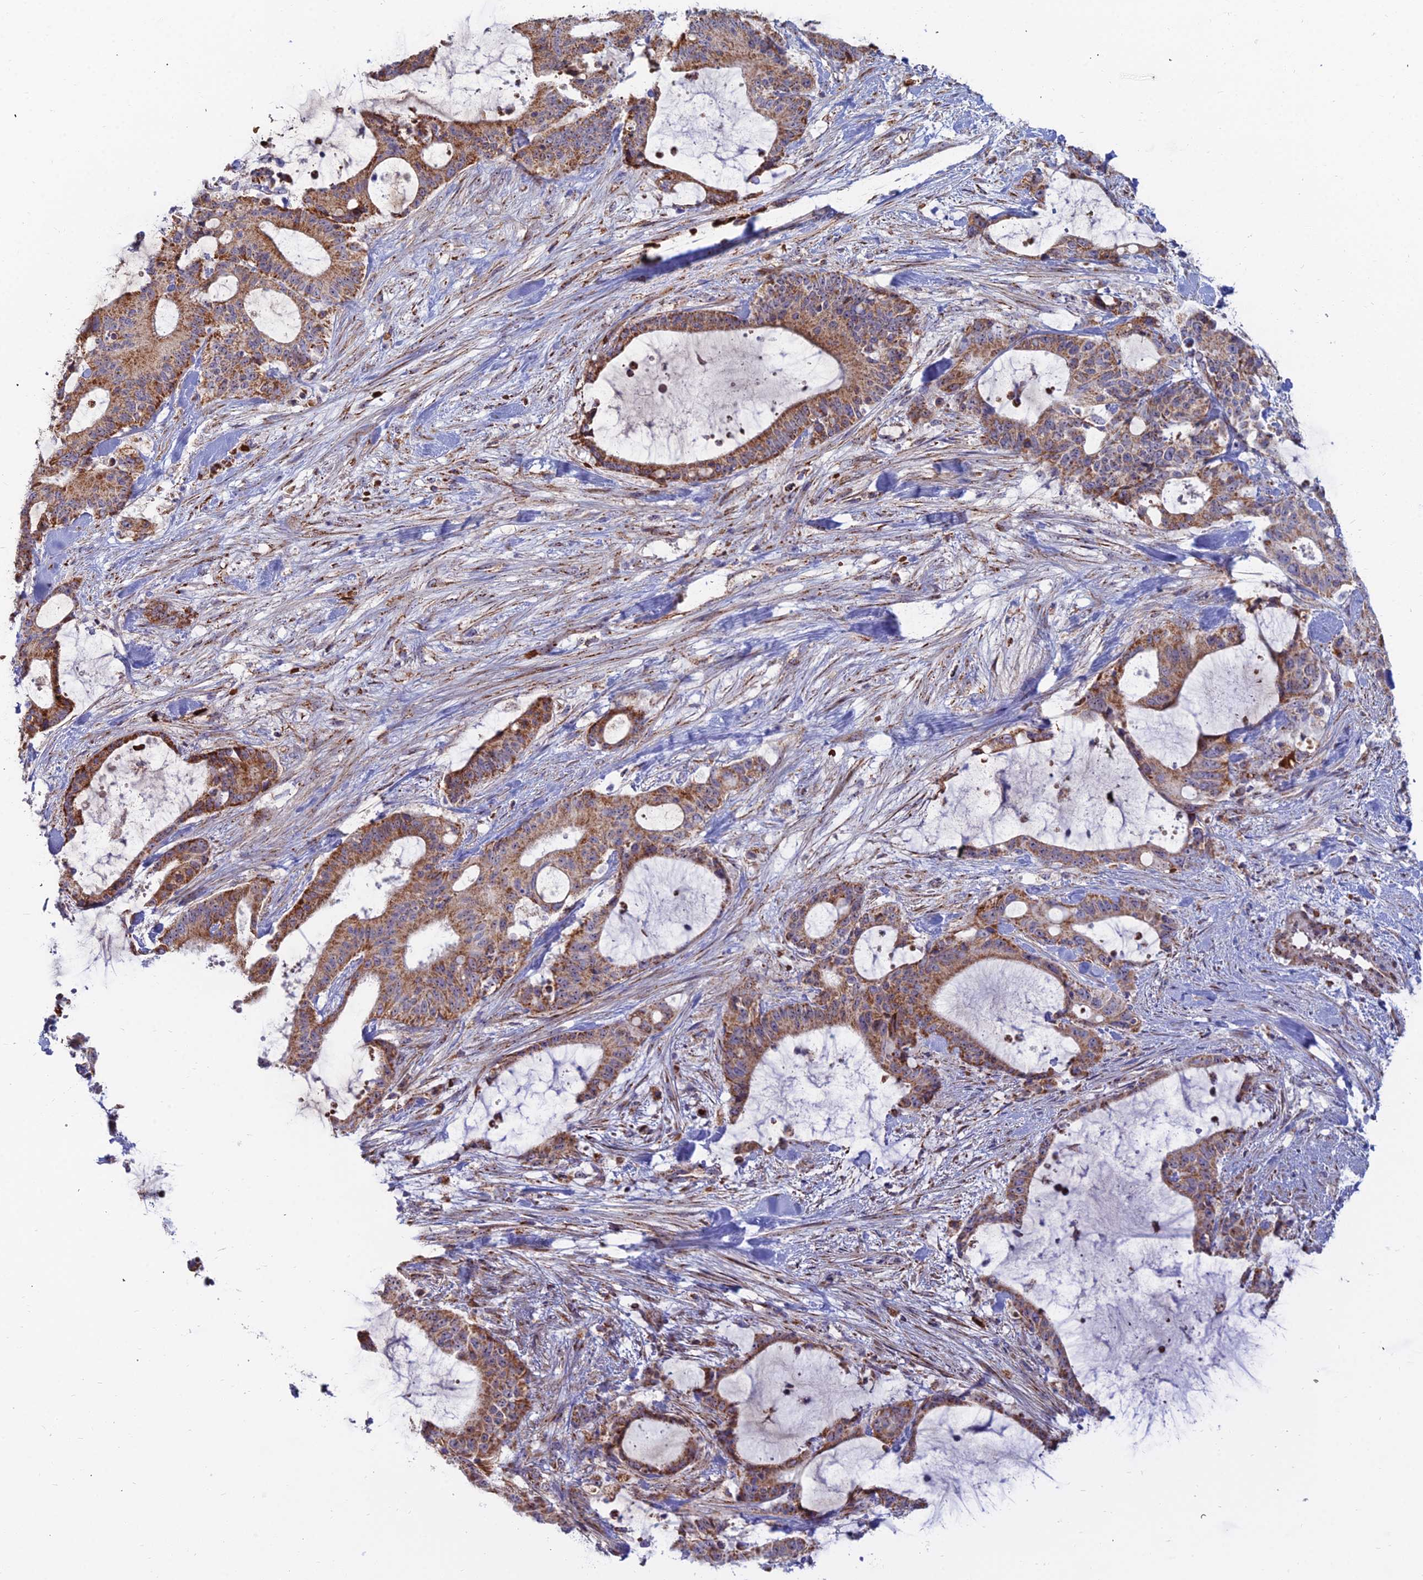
{"staining": {"intensity": "moderate", "quantity": ">75%", "location": "cytoplasmic/membranous"}, "tissue": "liver cancer", "cell_type": "Tumor cells", "image_type": "cancer", "snomed": [{"axis": "morphology", "description": "Normal tissue, NOS"}, {"axis": "morphology", "description": "Cholangiocarcinoma"}, {"axis": "topography", "description": "Liver"}, {"axis": "topography", "description": "Peripheral nerve tissue"}], "caption": "Immunohistochemistry staining of liver cholangiocarcinoma, which demonstrates medium levels of moderate cytoplasmic/membranous expression in about >75% of tumor cells indicating moderate cytoplasmic/membranous protein staining. The staining was performed using DAB (brown) for protein detection and nuclei were counterstained in hematoxylin (blue).", "gene": "SLC35F4", "patient": {"sex": "female", "age": 73}}